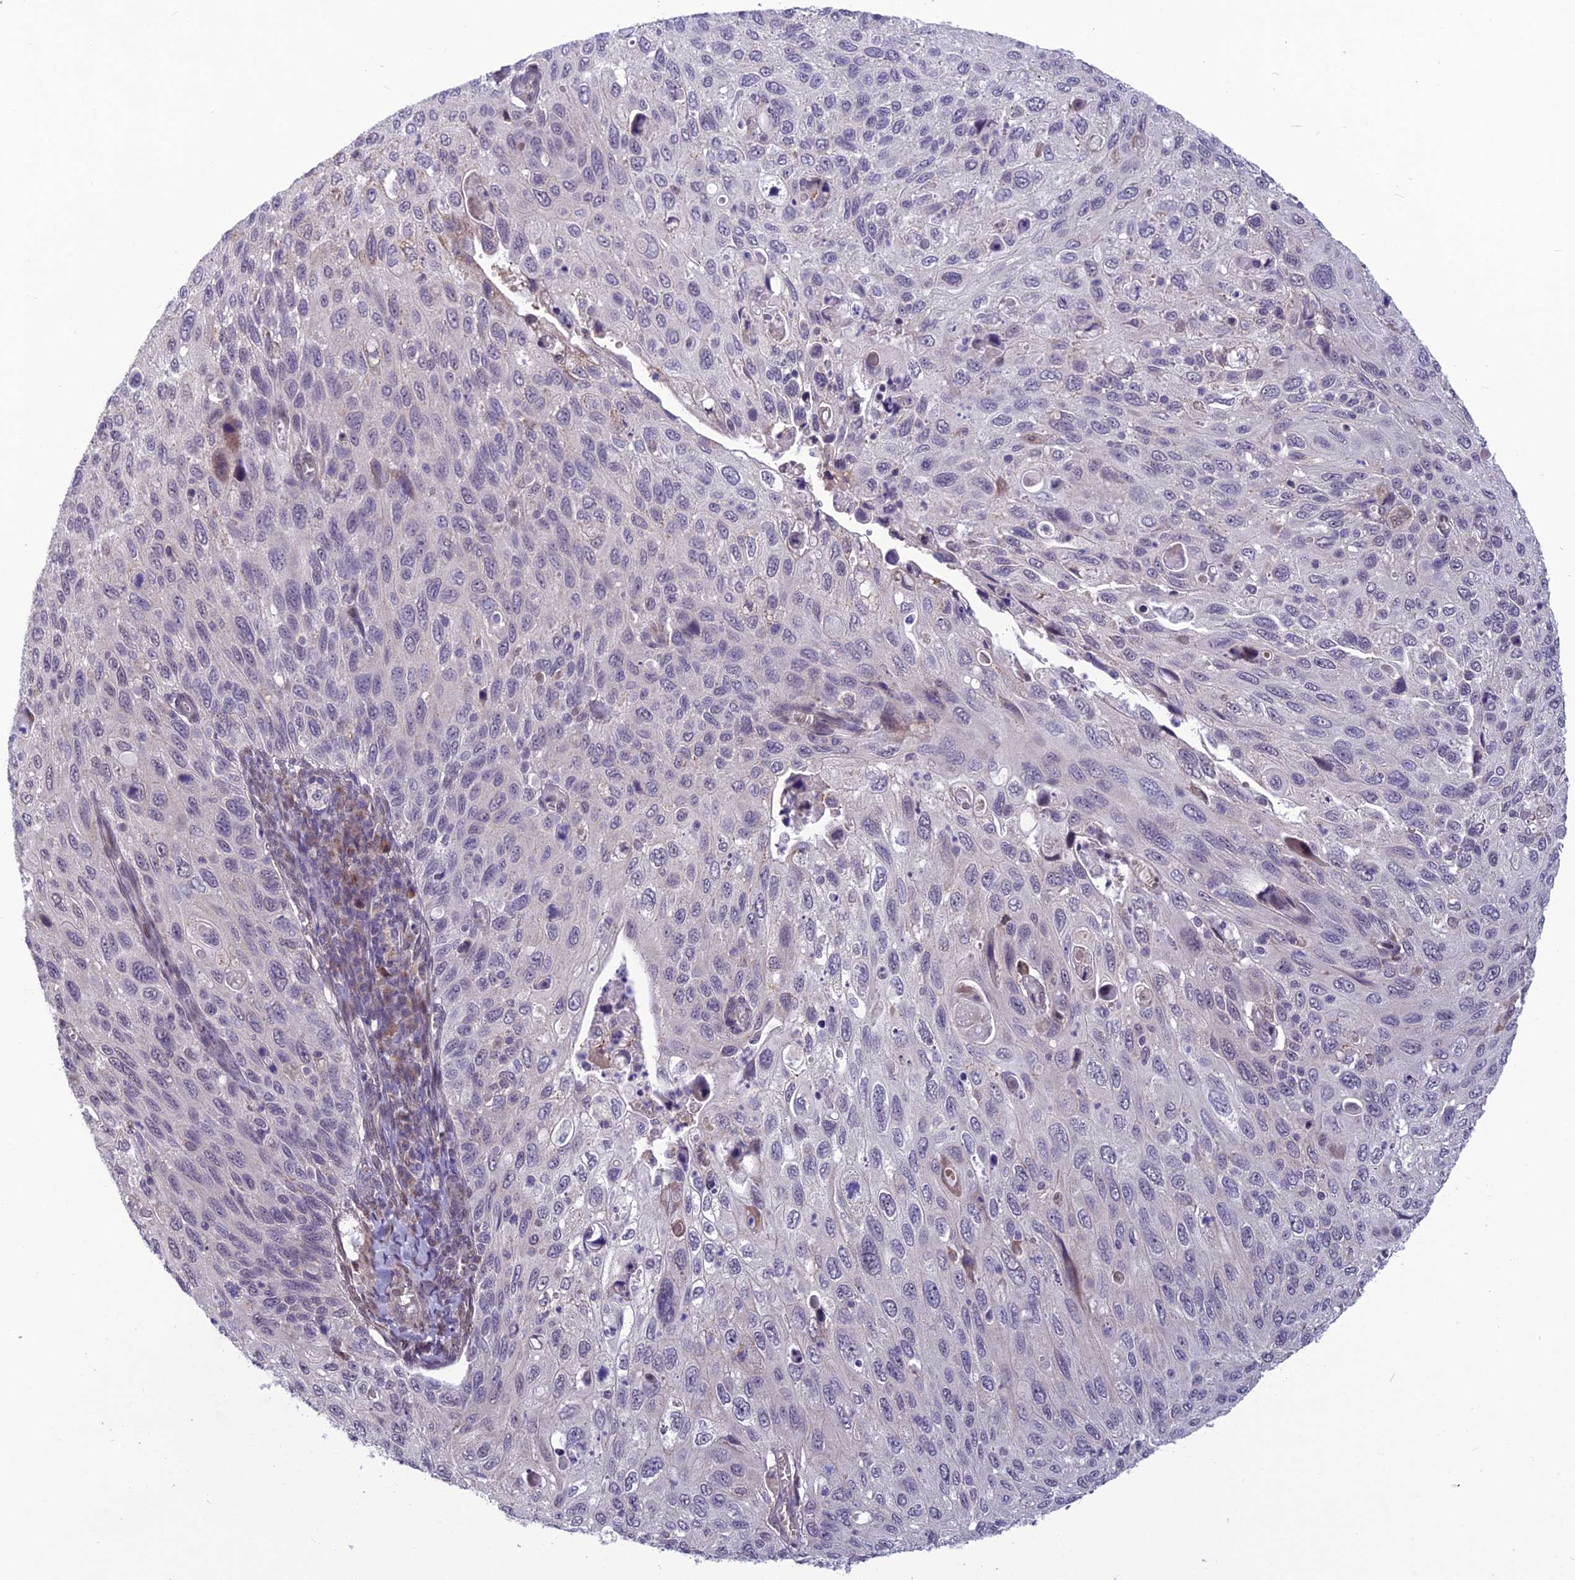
{"staining": {"intensity": "negative", "quantity": "none", "location": "none"}, "tissue": "cervical cancer", "cell_type": "Tumor cells", "image_type": "cancer", "snomed": [{"axis": "morphology", "description": "Squamous cell carcinoma, NOS"}, {"axis": "topography", "description": "Cervix"}], "caption": "Immunohistochemistry (IHC) image of neoplastic tissue: cervical cancer (squamous cell carcinoma) stained with DAB (3,3'-diaminobenzidine) displays no significant protein staining in tumor cells.", "gene": "FBRS", "patient": {"sex": "female", "age": 70}}